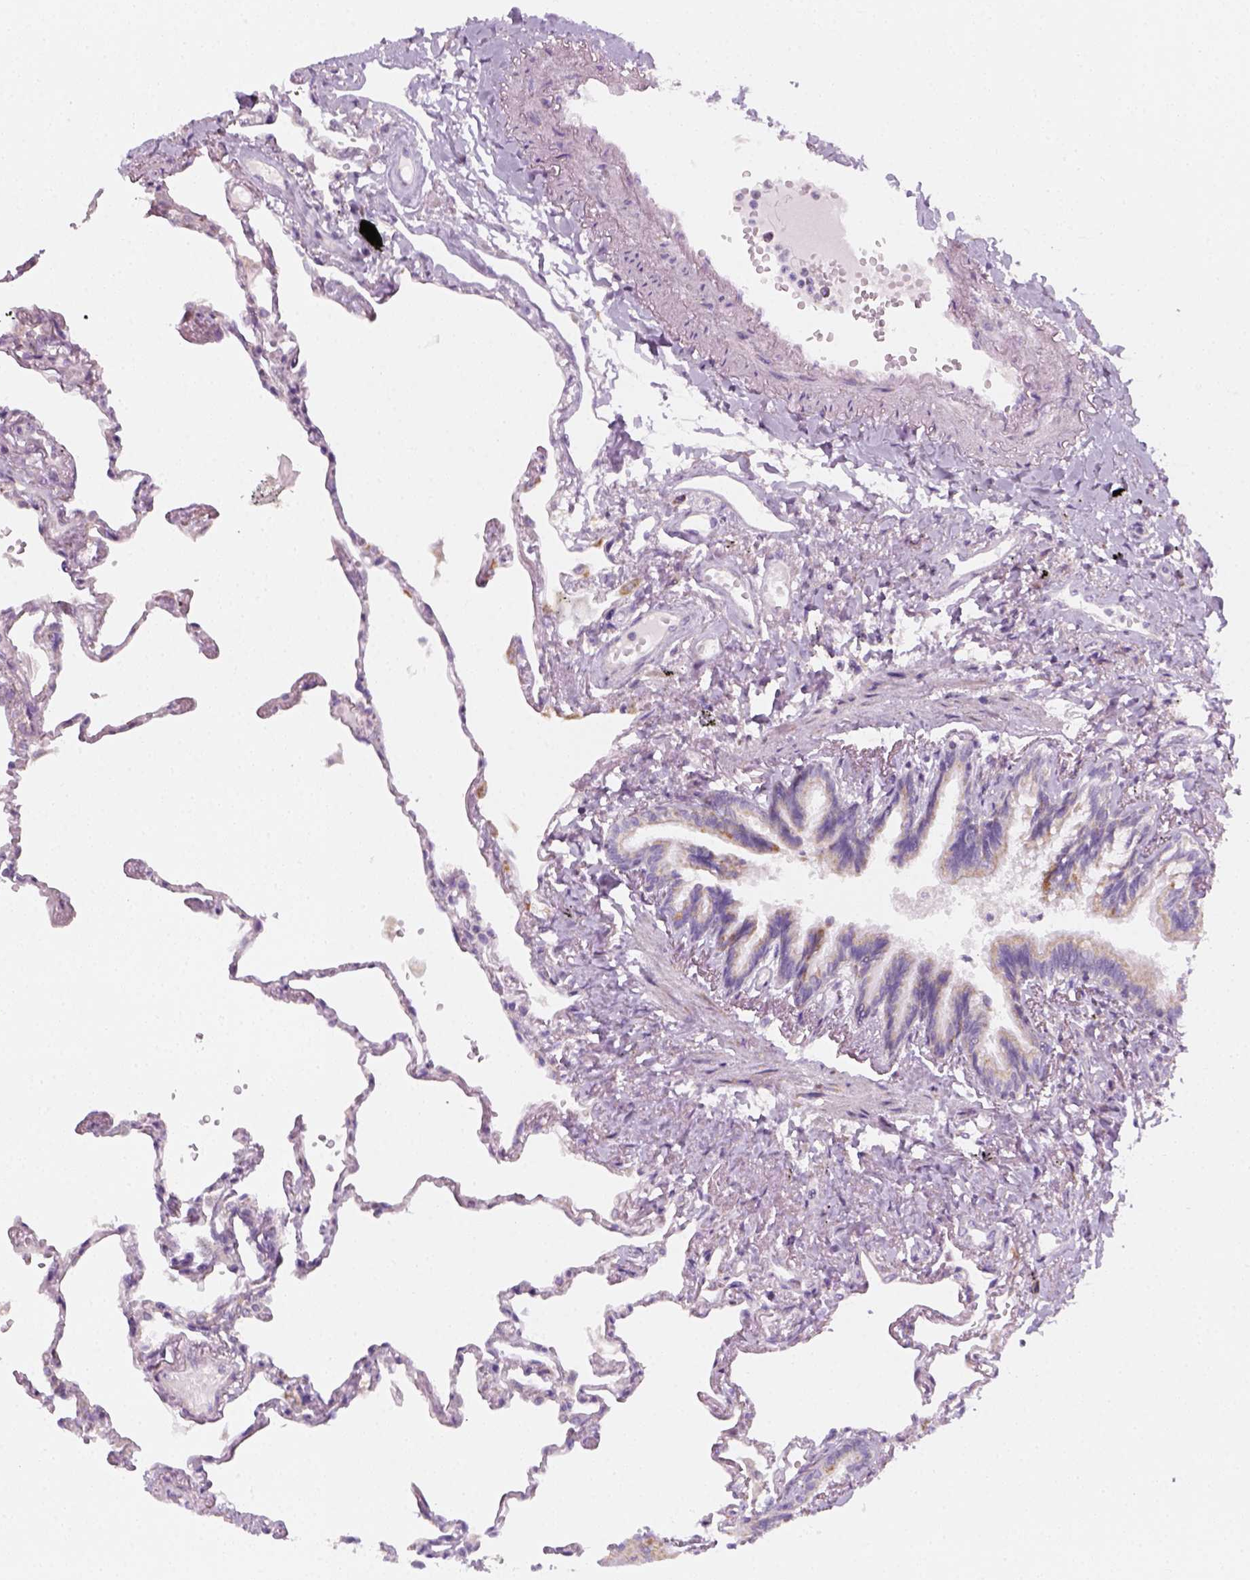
{"staining": {"intensity": "negative", "quantity": "none", "location": "none"}, "tissue": "lung", "cell_type": "Alveolar cells", "image_type": "normal", "snomed": [{"axis": "morphology", "description": "Normal tissue, NOS"}, {"axis": "topography", "description": "Lung"}], "caption": "High power microscopy micrograph of an IHC histopathology image of unremarkable lung, revealing no significant expression in alveolar cells. Brightfield microscopy of immunohistochemistry stained with DAB (3,3'-diaminobenzidine) (brown) and hematoxylin (blue), captured at high magnification.", "gene": "AWAT2", "patient": {"sex": "male", "age": 78}}